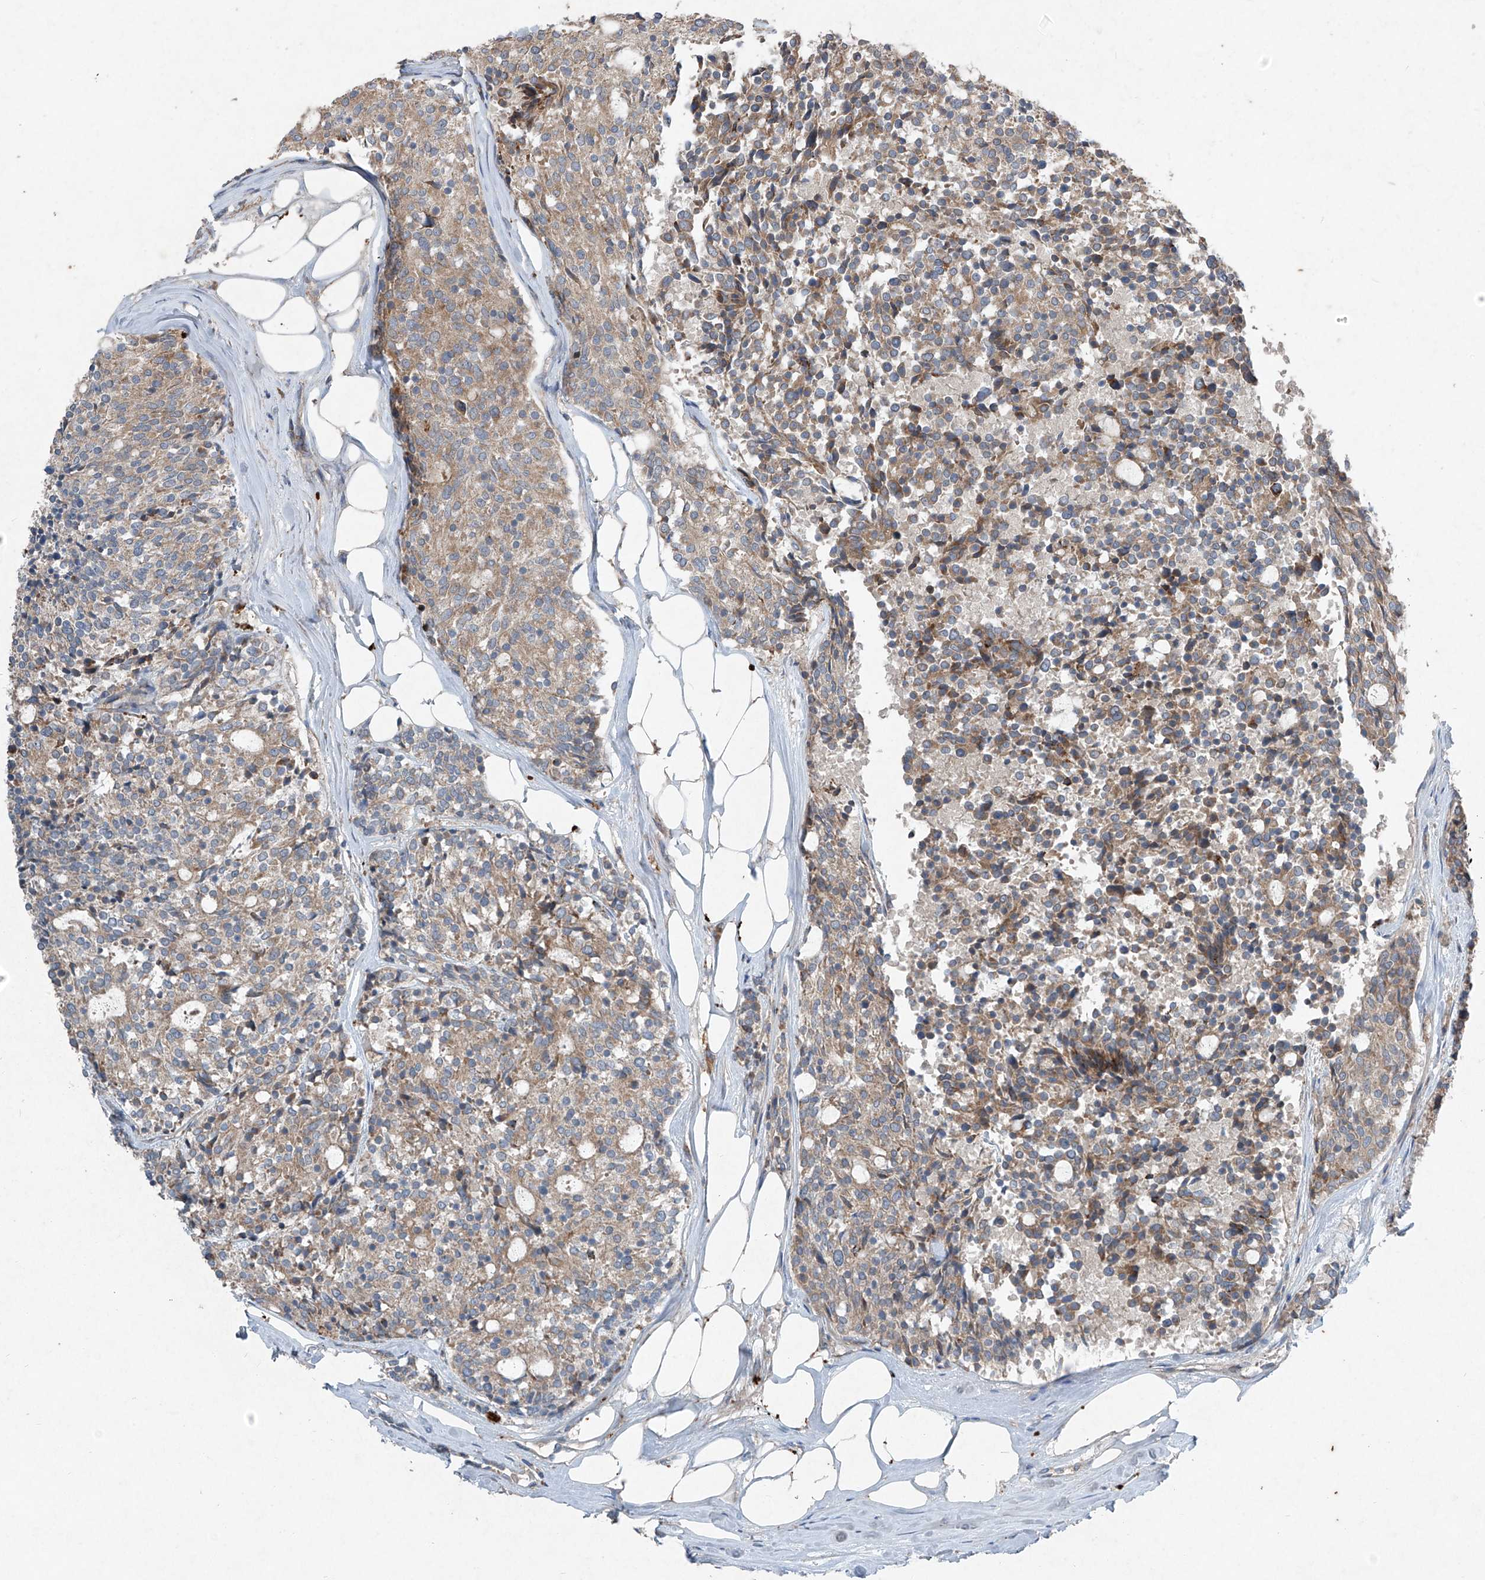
{"staining": {"intensity": "weak", "quantity": "25%-75%", "location": "cytoplasmic/membranous"}, "tissue": "carcinoid", "cell_type": "Tumor cells", "image_type": "cancer", "snomed": [{"axis": "morphology", "description": "Carcinoid, malignant, NOS"}, {"axis": "topography", "description": "Pancreas"}], "caption": "IHC (DAB (3,3'-diaminobenzidine)) staining of human carcinoid exhibits weak cytoplasmic/membranous protein positivity in approximately 25%-75% of tumor cells.", "gene": "FOXRED2", "patient": {"sex": "female", "age": 54}}